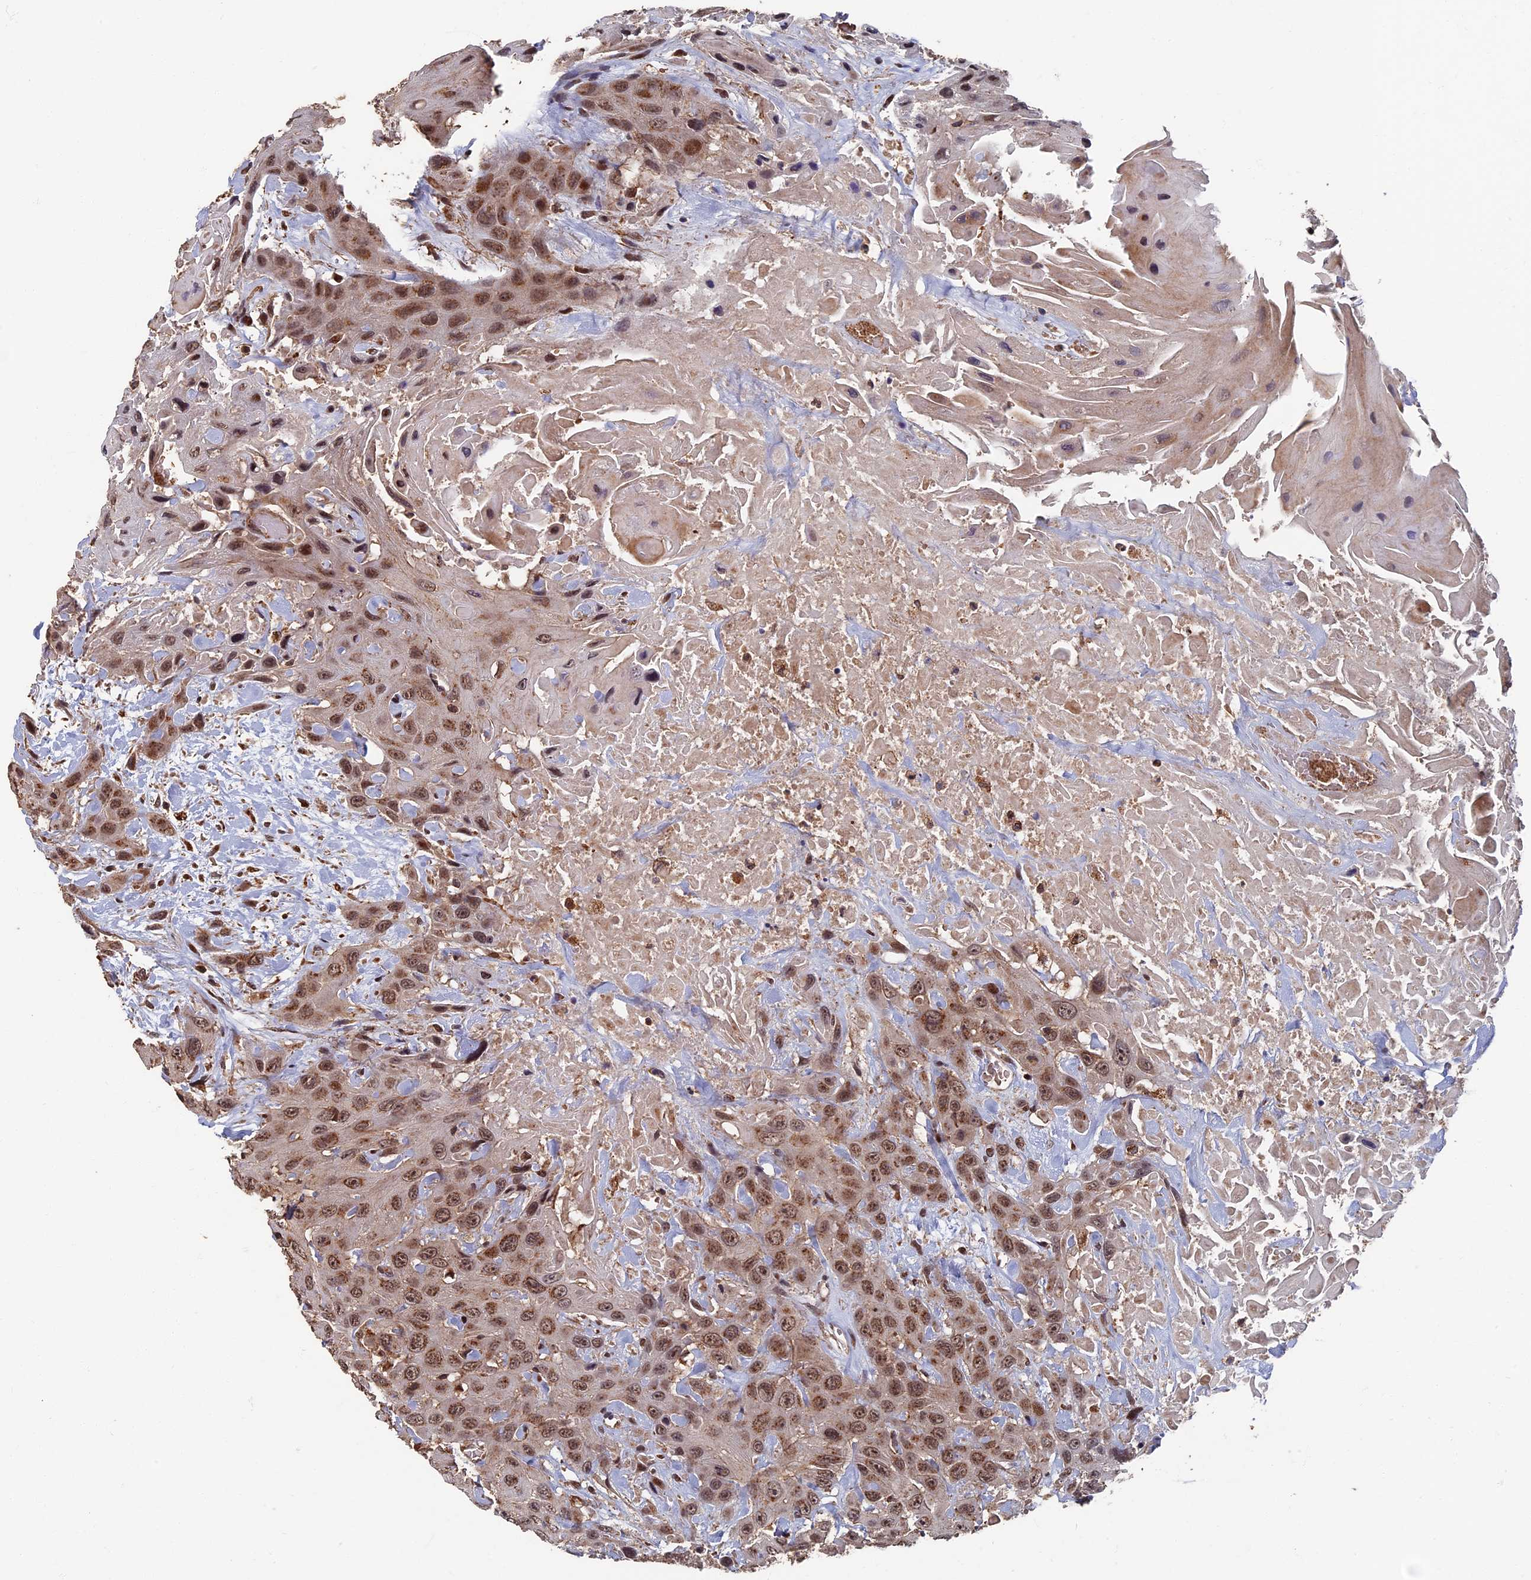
{"staining": {"intensity": "moderate", "quantity": ">75%", "location": "nuclear"}, "tissue": "head and neck cancer", "cell_type": "Tumor cells", "image_type": "cancer", "snomed": [{"axis": "morphology", "description": "Squamous cell carcinoma, NOS"}, {"axis": "topography", "description": "Head-Neck"}], "caption": "A histopathology image of human head and neck squamous cell carcinoma stained for a protein demonstrates moderate nuclear brown staining in tumor cells.", "gene": "RASGRF1", "patient": {"sex": "male", "age": 81}}